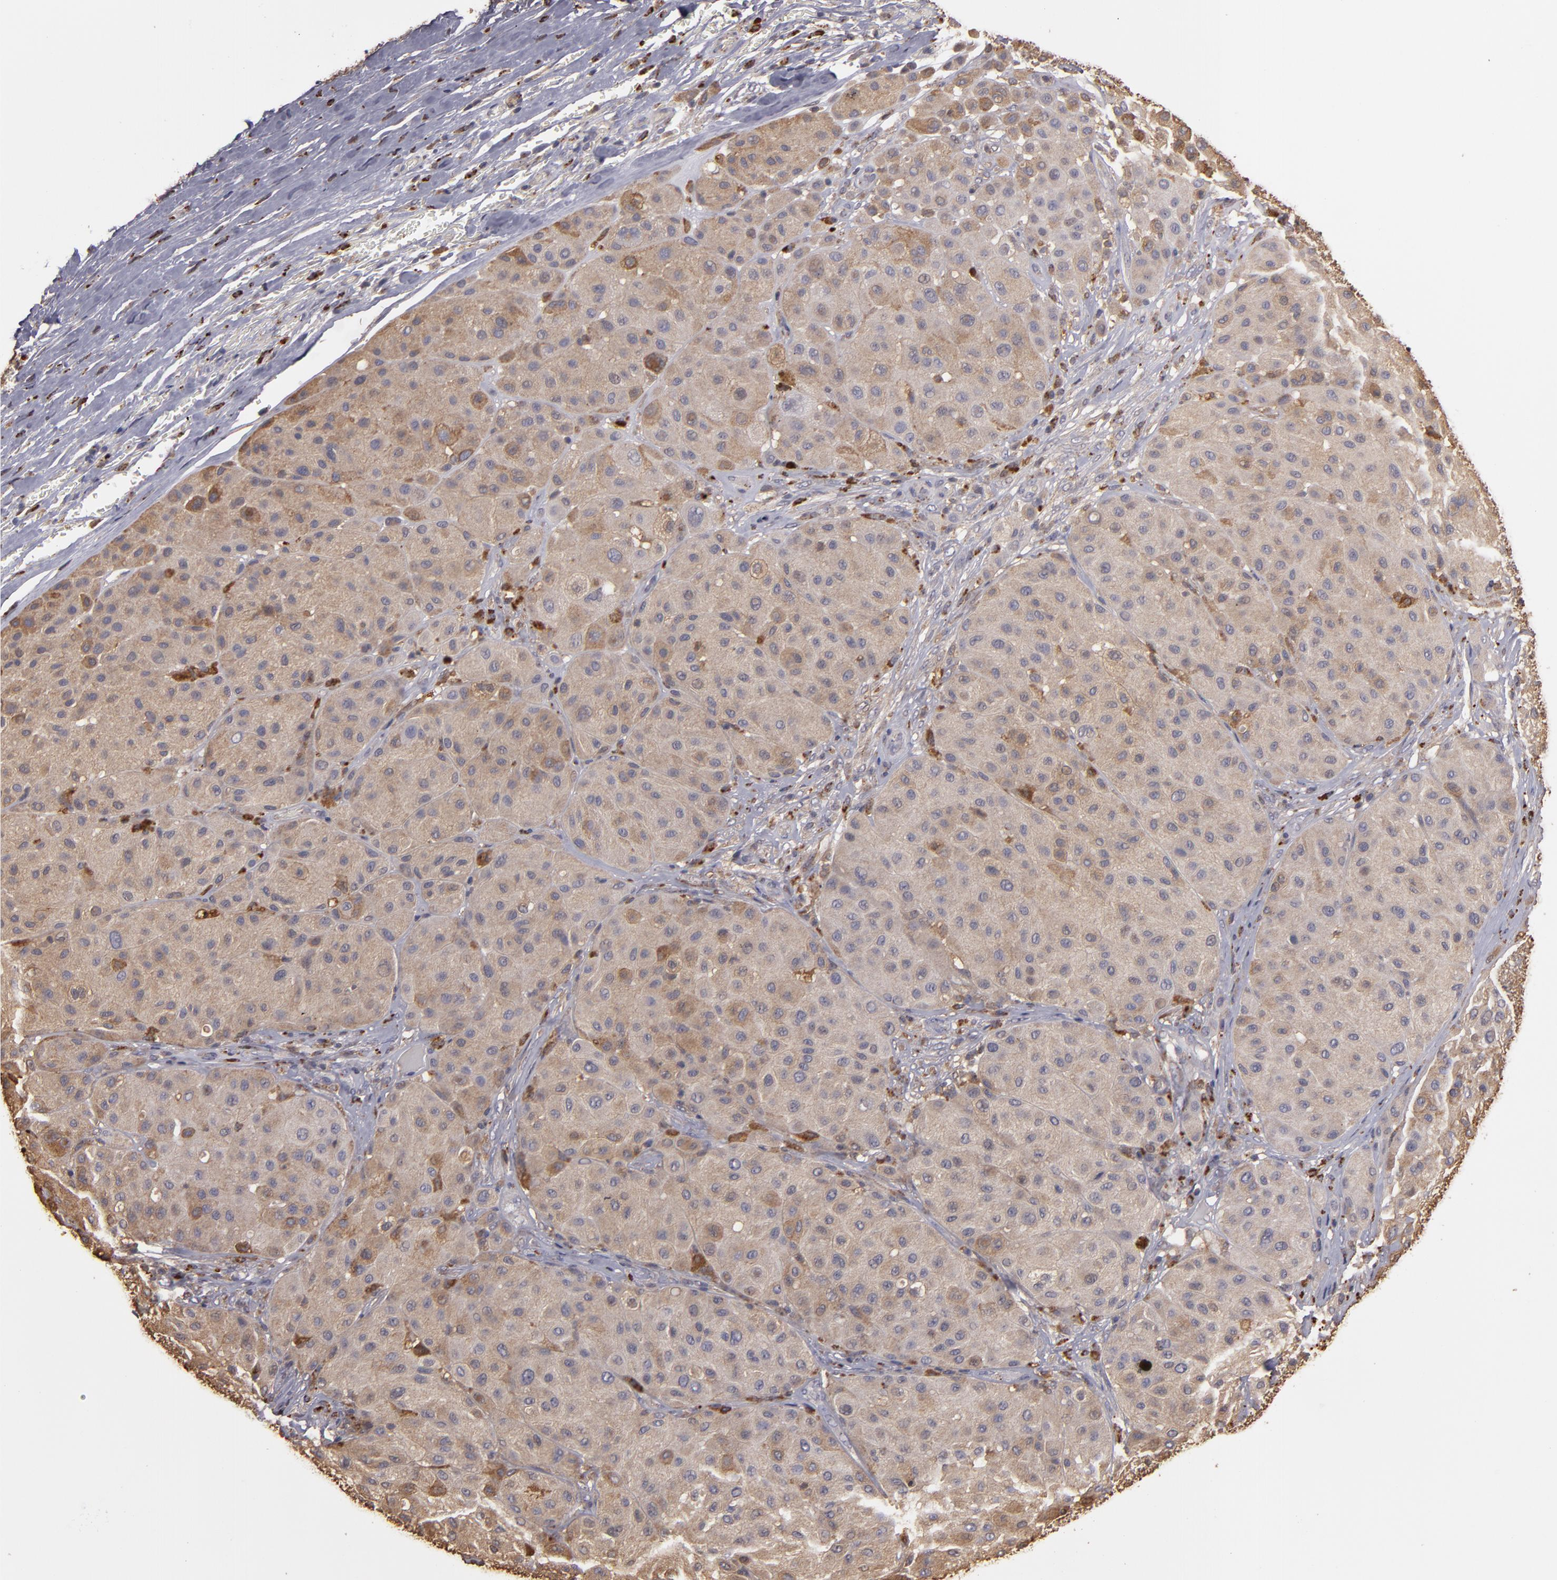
{"staining": {"intensity": "weak", "quantity": ">75%", "location": "cytoplasmic/membranous"}, "tissue": "melanoma", "cell_type": "Tumor cells", "image_type": "cancer", "snomed": [{"axis": "morphology", "description": "Normal tissue, NOS"}, {"axis": "morphology", "description": "Malignant melanoma, Metastatic site"}, {"axis": "topography", "description": "Skin"}], "caption": "Weak cytoplasmic/membranous positivity is identified in about >75% of tumor cells in melanoma.", "gene": "TRAF1", "patient": {"sex": "male", "age": 41}}